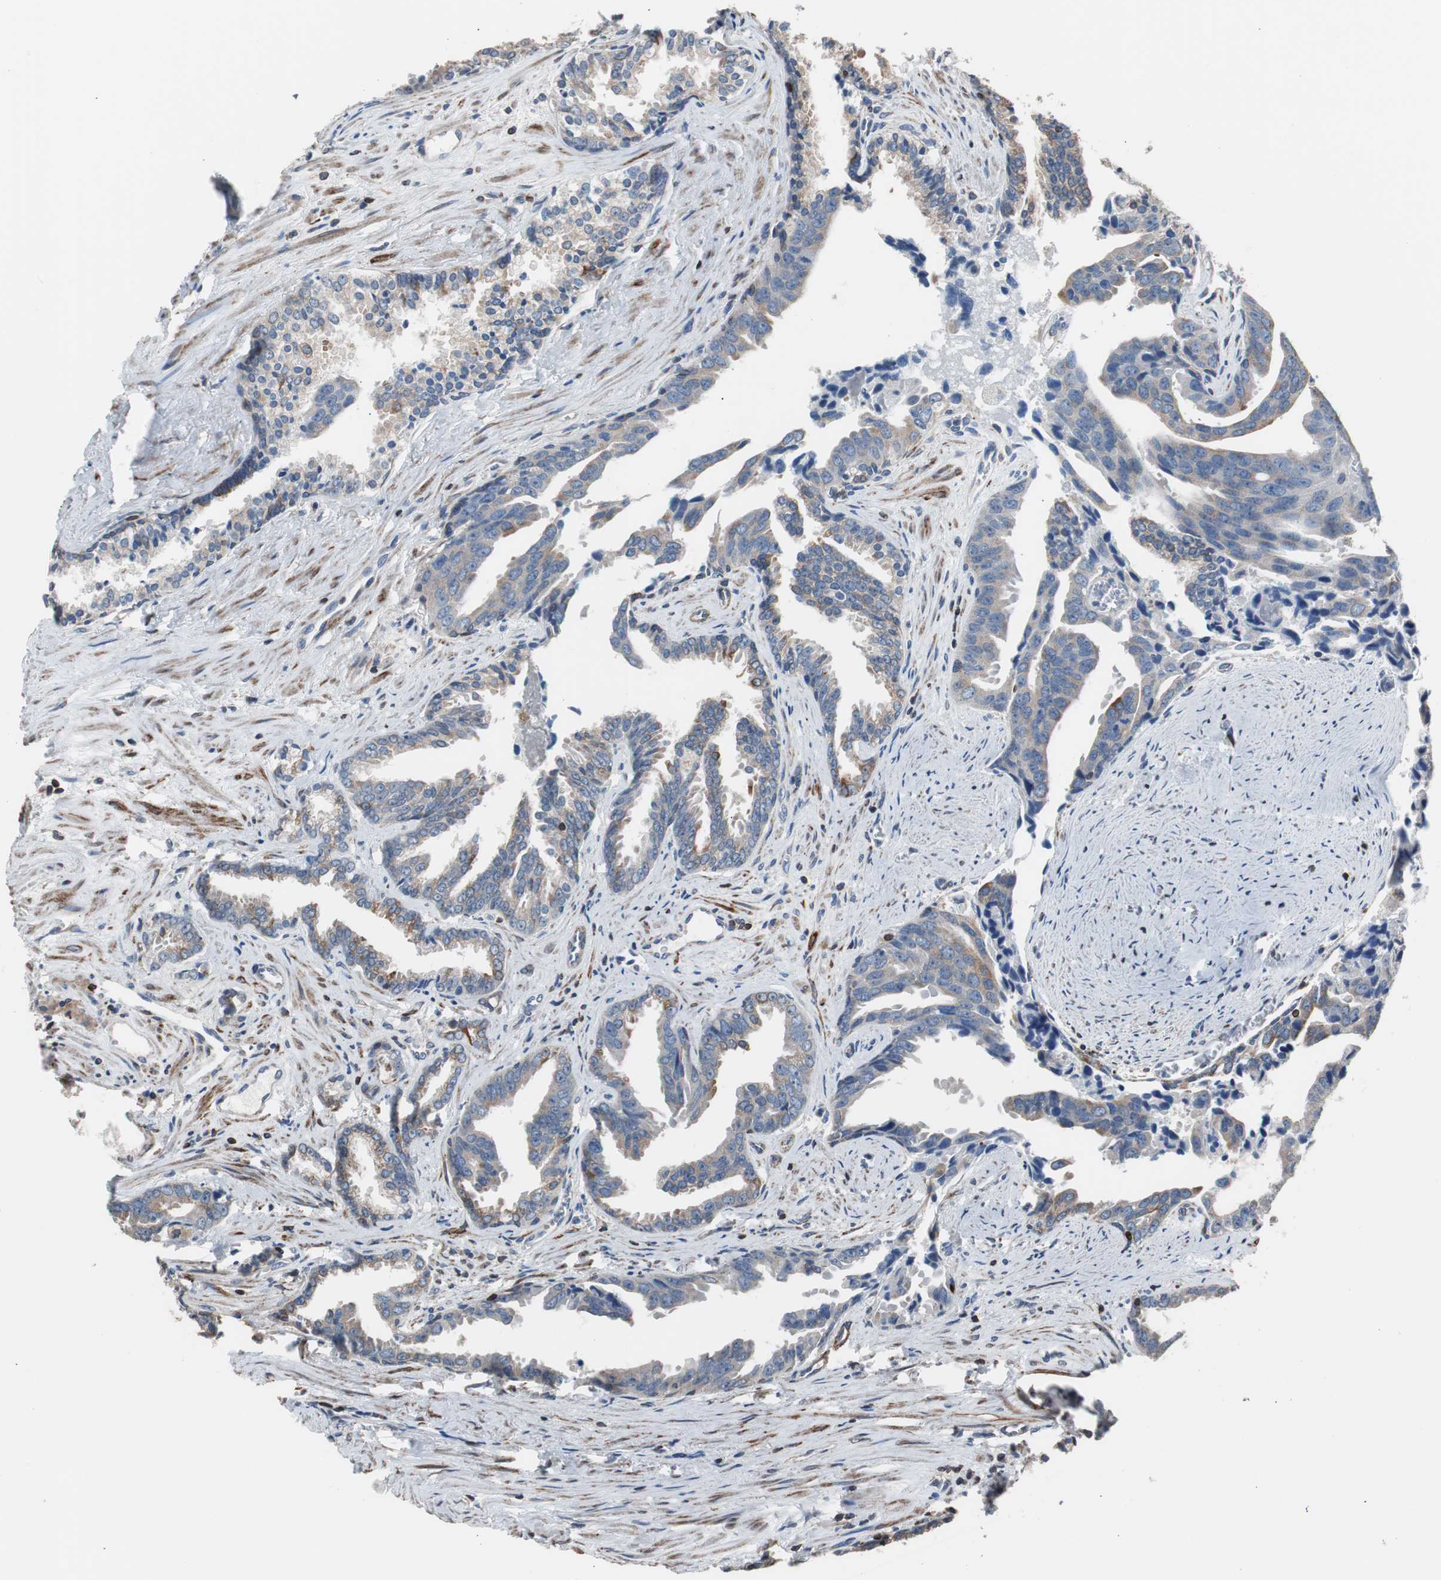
{"staining": {"intensity": "weak", "quantity": "25%-75%", "location": "cytoplasmic/membranous"}, "tissue": "prostate cancer", "cell_type": "Tumor cells", "image_type": "cancer", "snomed": [{"axis": "morphology", "description": "Adenocarcinoma, High grade"}, {"axis": "topography", "description": "Prostate"}], "caption": "Immunohistochemistry (IHC) histopathology image of prostate cancer (adenocarcinoma (high-grade)) stained for a protein (brown), which reveals low levels of weak cytoplasmic/membranous positivity in approximately 25%-75% of tumor cells.", "gene": "PBXIP1", "patient": {"sex": "male", "age": 67}}